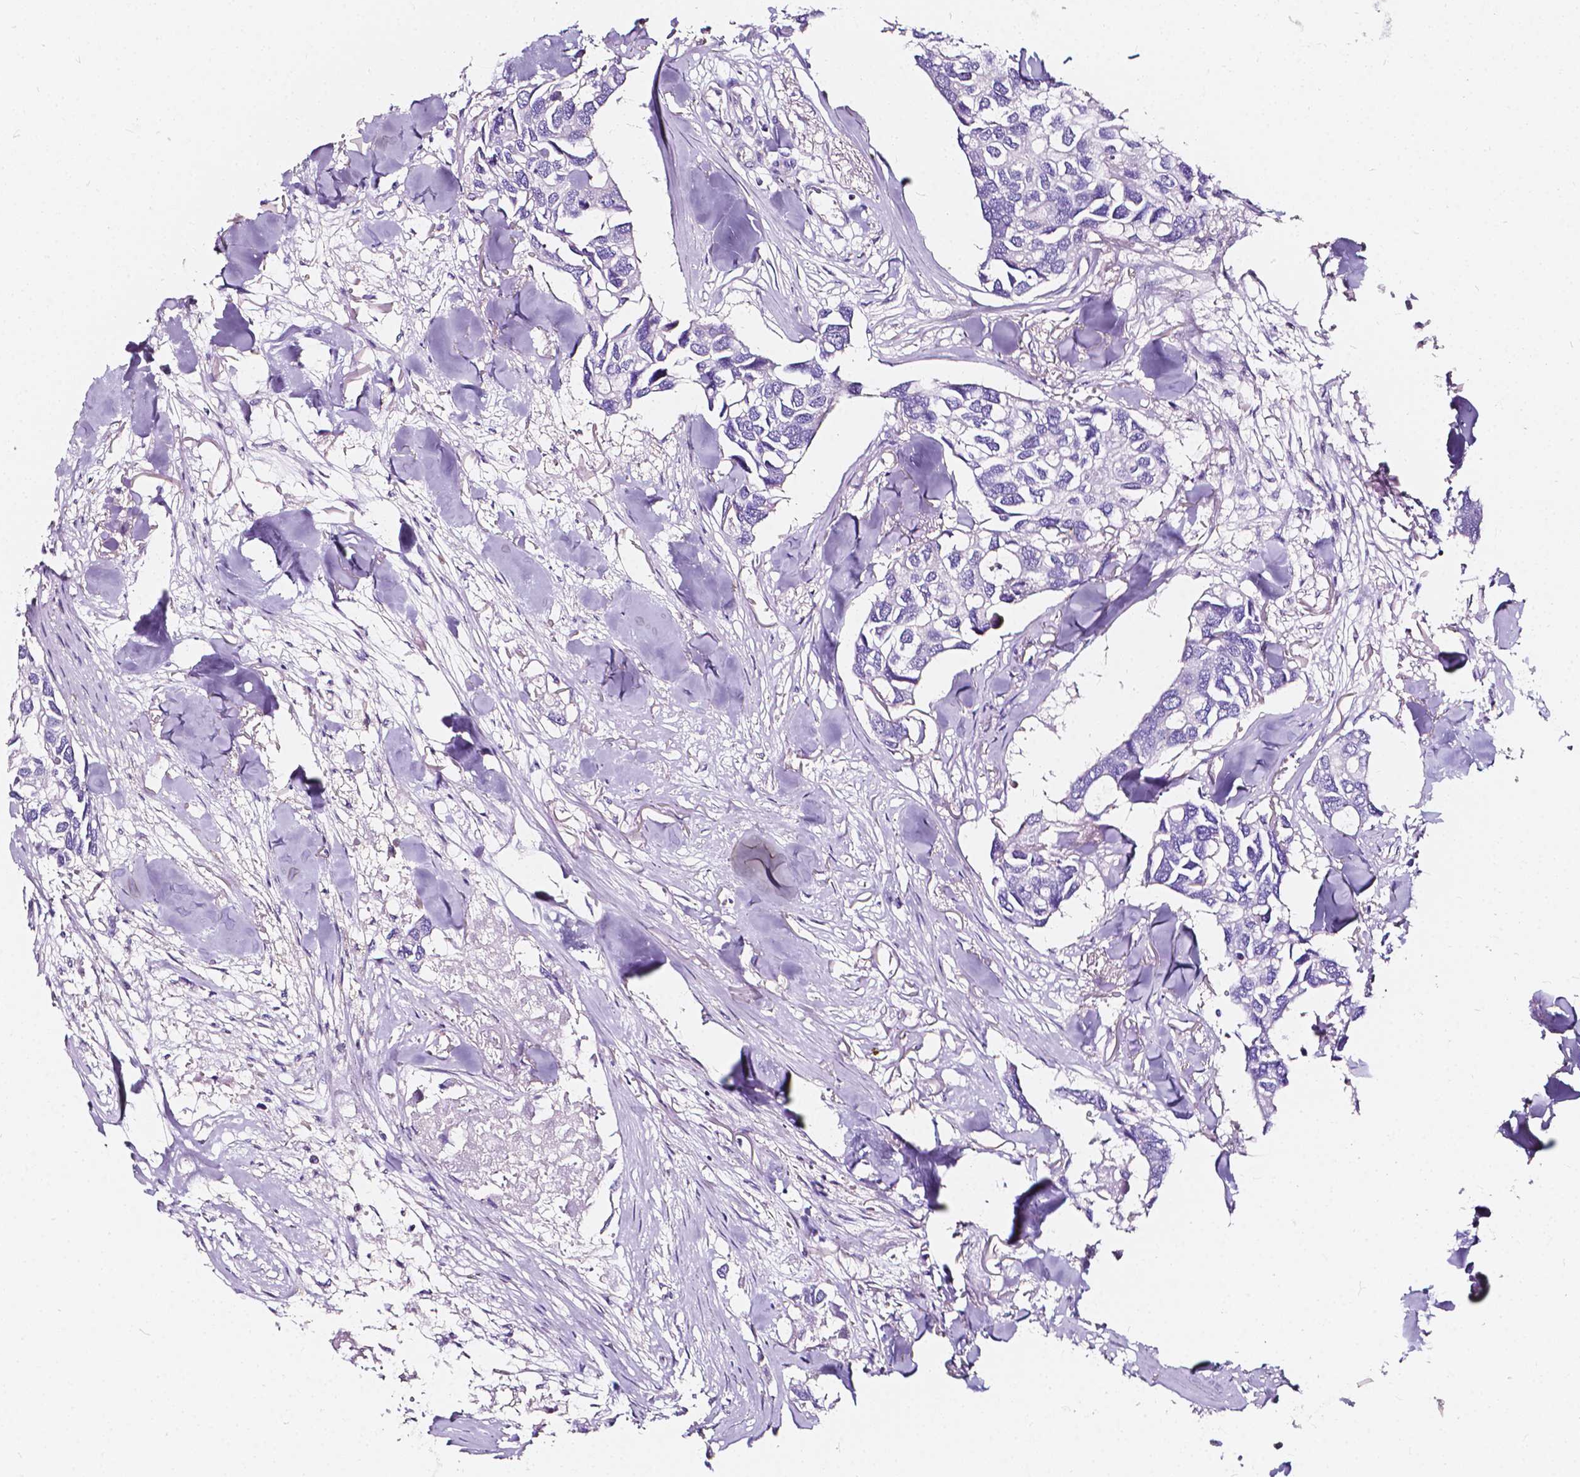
{"staining": {"intensity": "negative", "quantity": "none", "location": "none"}, "tissue": "breast cancer", "cell_type": "Tumor cells", "image_type": "cancer", "snomed": [{"axis": "morphology", "description": "Duct carcinoma"}, {"axis": "topography", "description": "Breast"}], "caption": "Immunohistochemical staining of human breast cancer (infiltrating ductal carcinoma) exhibits no significant positivity in tumor cells. (DAB IHC, high magnification).", "gene": "CLSTN2", "patient": {"sex": "female", "age": 83}}